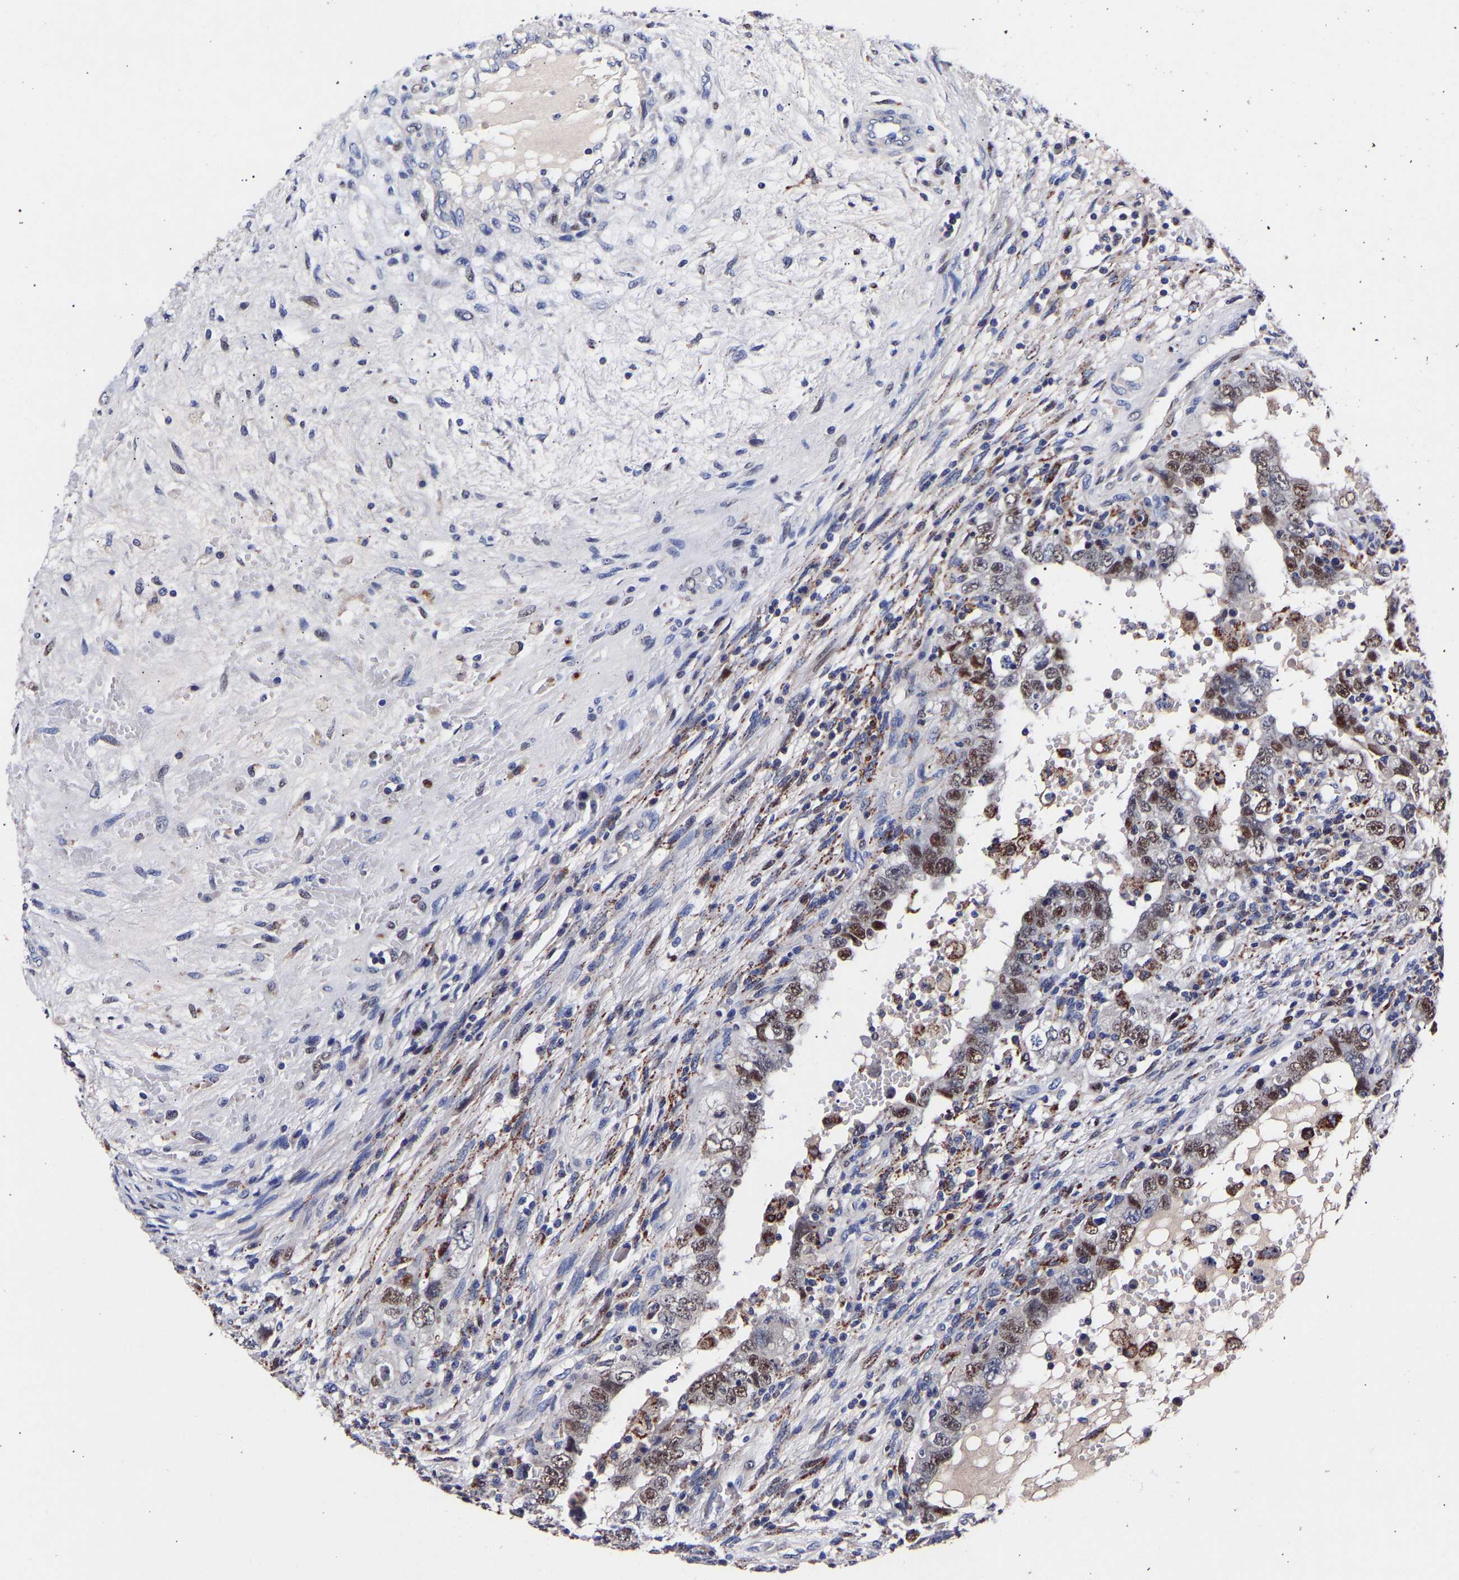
{"staining": {"intensity": "moderate", "quantity": ">75%", "location": "nuclear"}, "tissue": "testis cancer", "cell_type": "Tumor cells", "image_type": "cancer", "snomed": [{"axis": "morphology", "description": "Carcinoma, Embryonal, NOS"}, {"axis": "topography", "description": "Testis"}], "caption": "Immunohistochemical staining of human testis embryonal carcinoma demonstrates moderate nuclear protein positivity in approximately >75% of tumor cells. The staining was performed using DAB (3,3'-diaminobenzidine), with brown indicating positive protein expression. Nuclei are stained blue with hematoxylin.", "gene": "SEM1", "patient": {"sex": "male", "age": 26}}